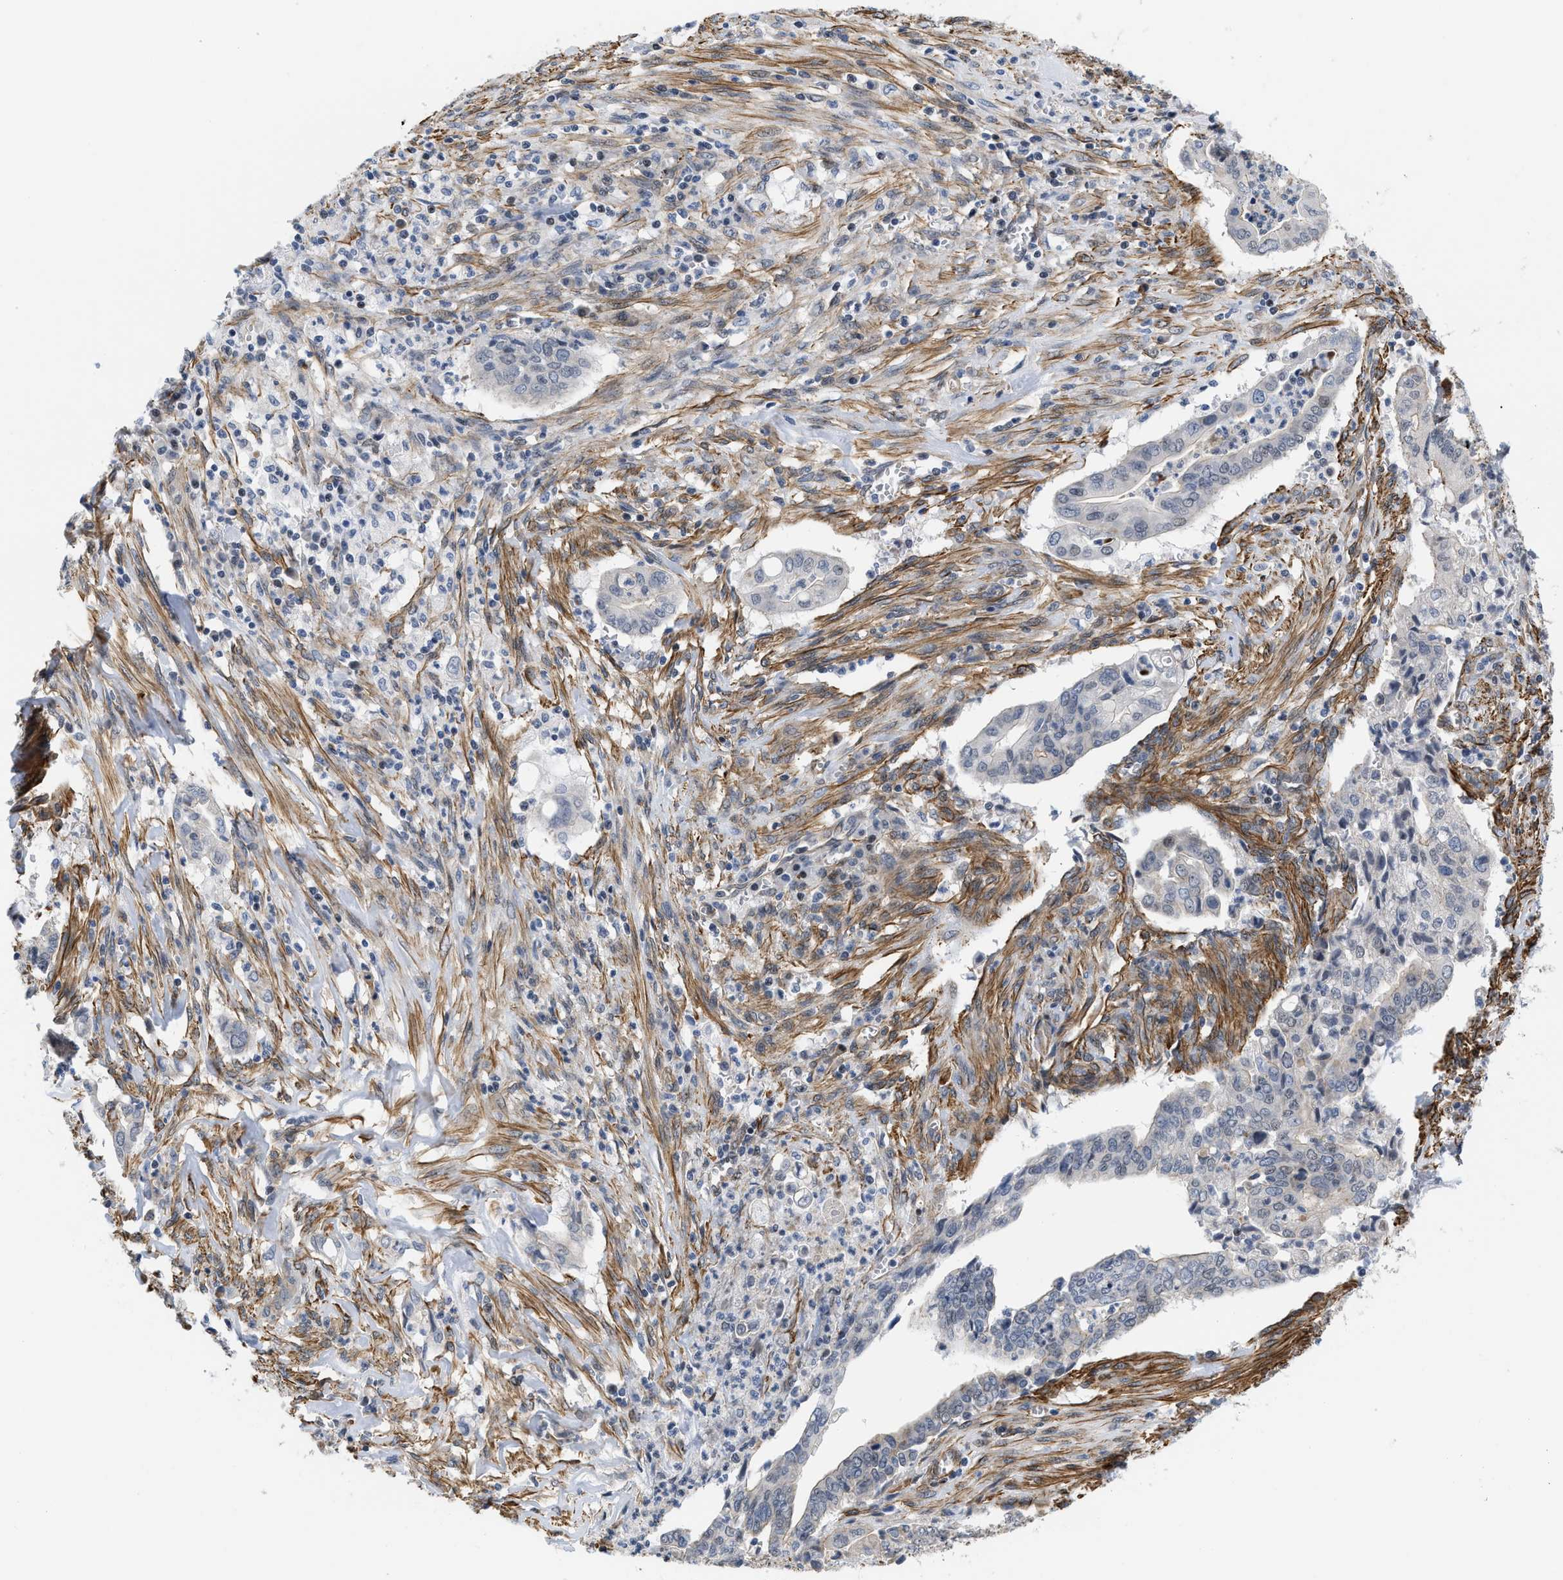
{"staining": {"intensity": "negative", "quantity": "none", "location": "none"}, "tissue": "cervical cancer", "cell_type": "Tumor cells", "image_type": "cancer", "snomed": [{"axis": "morphology", "description": "Adenocarcinoma, NOS"}, {"axis": "topography", "description": "Cervix"}], "caption": "The histopathology image reveals no staining of tumor cells in cervical cancer.", "gene": "GPRASP2", "patient": {"sex": "female", "age": 44}}